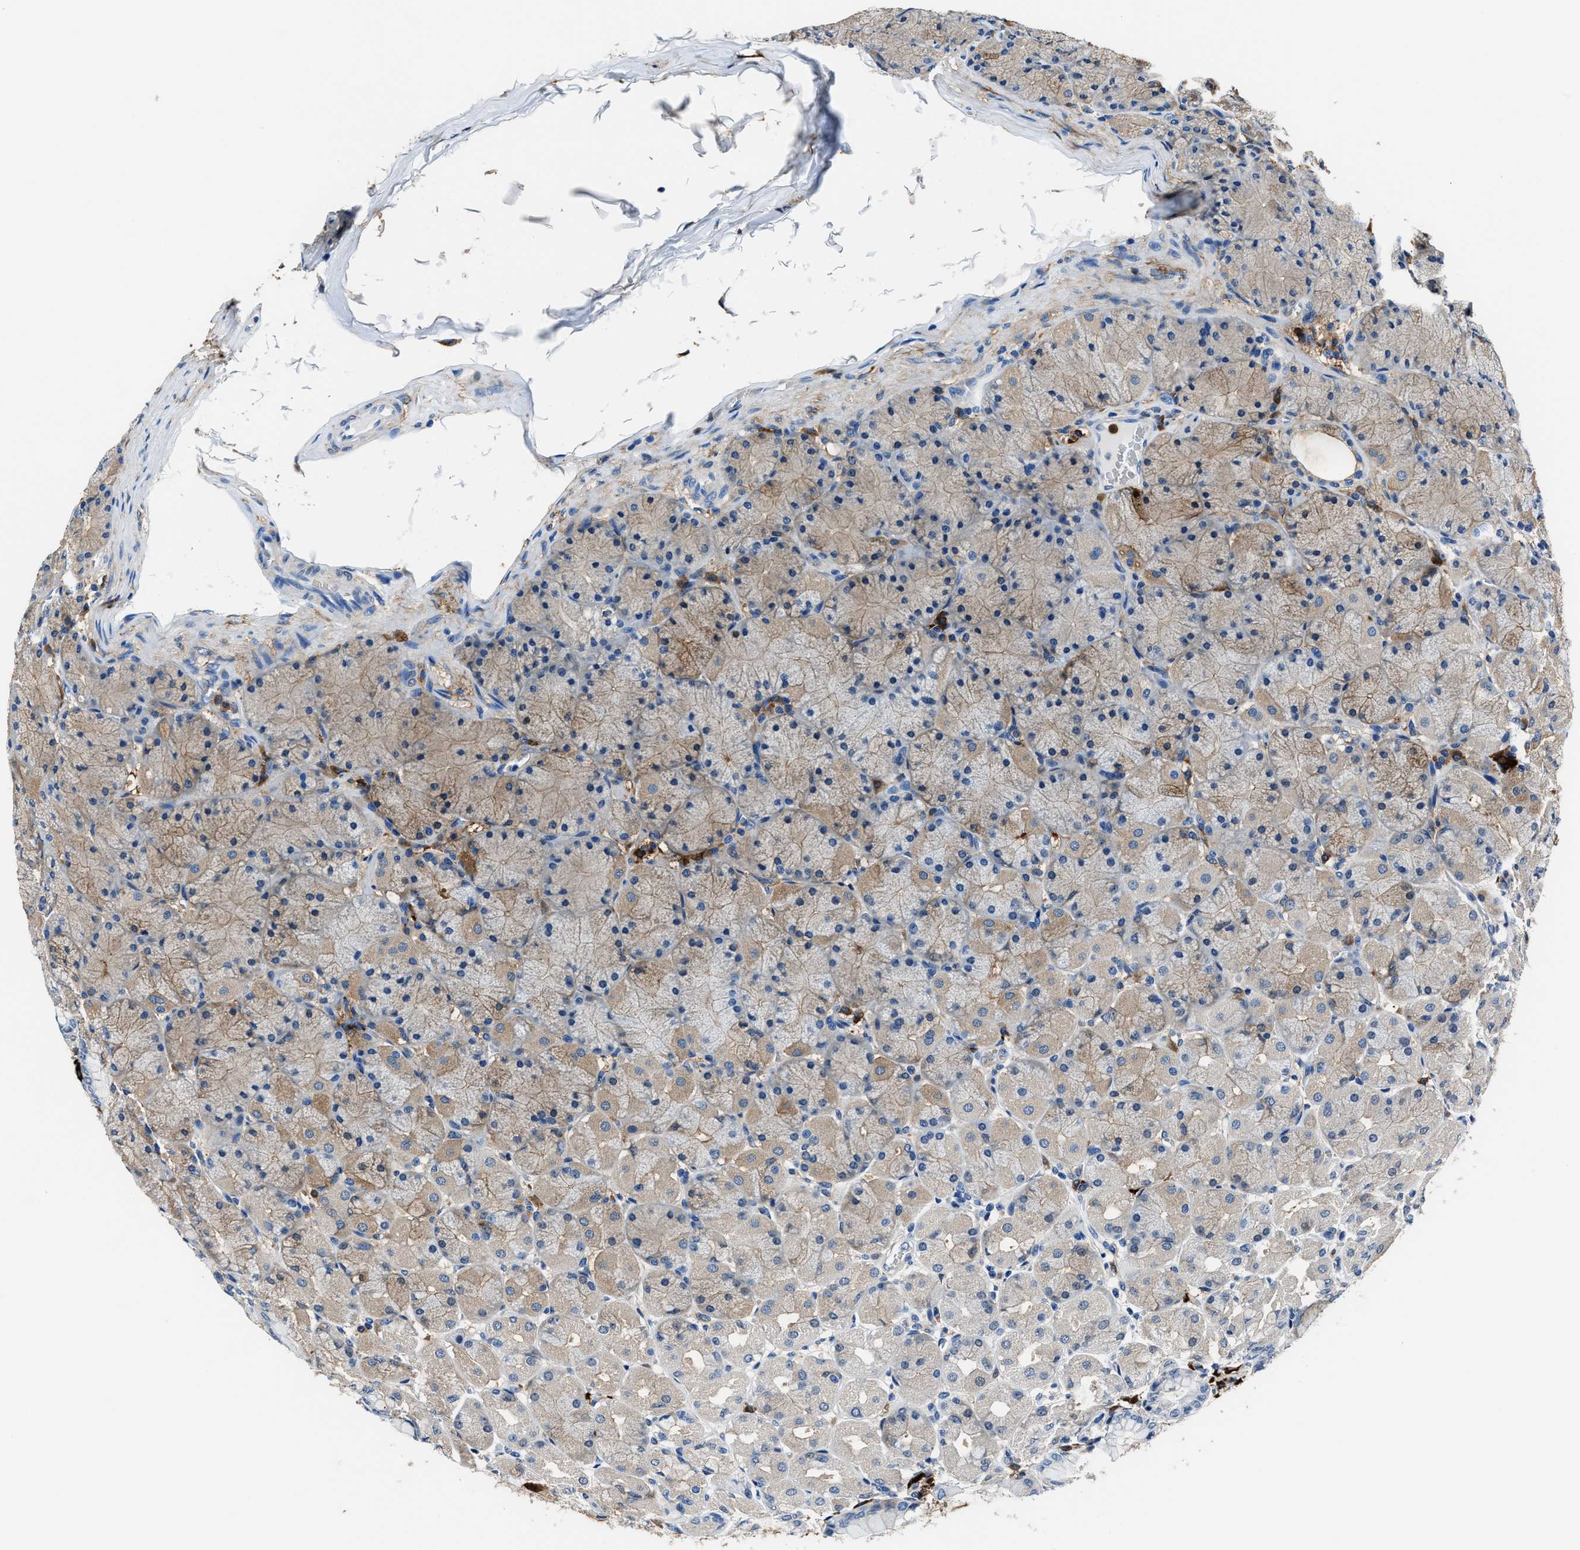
{"staining": {"intensity": "moderate", "quantity": "<25%", "location": "cytoplasmic/membranous"}, "tissue": "stomach", "cell_type": "Glandular cells", "image_type": "normal", "snomed": [{"axis": "morphology", "description": "Normal tissue, NOS"}, {"axis": "topography", "description": "Stomach, upper"}], "caption": "IHC (DAB) staining of benign human stomach demonstrates moderate cytoplasmic/membranous protein expression in about <25% of glandular cells. (Brightfield microscopy of DAB IHC at high magnification).", "gene": "FTL", "patient": {"sex": "female", "age": 56}}